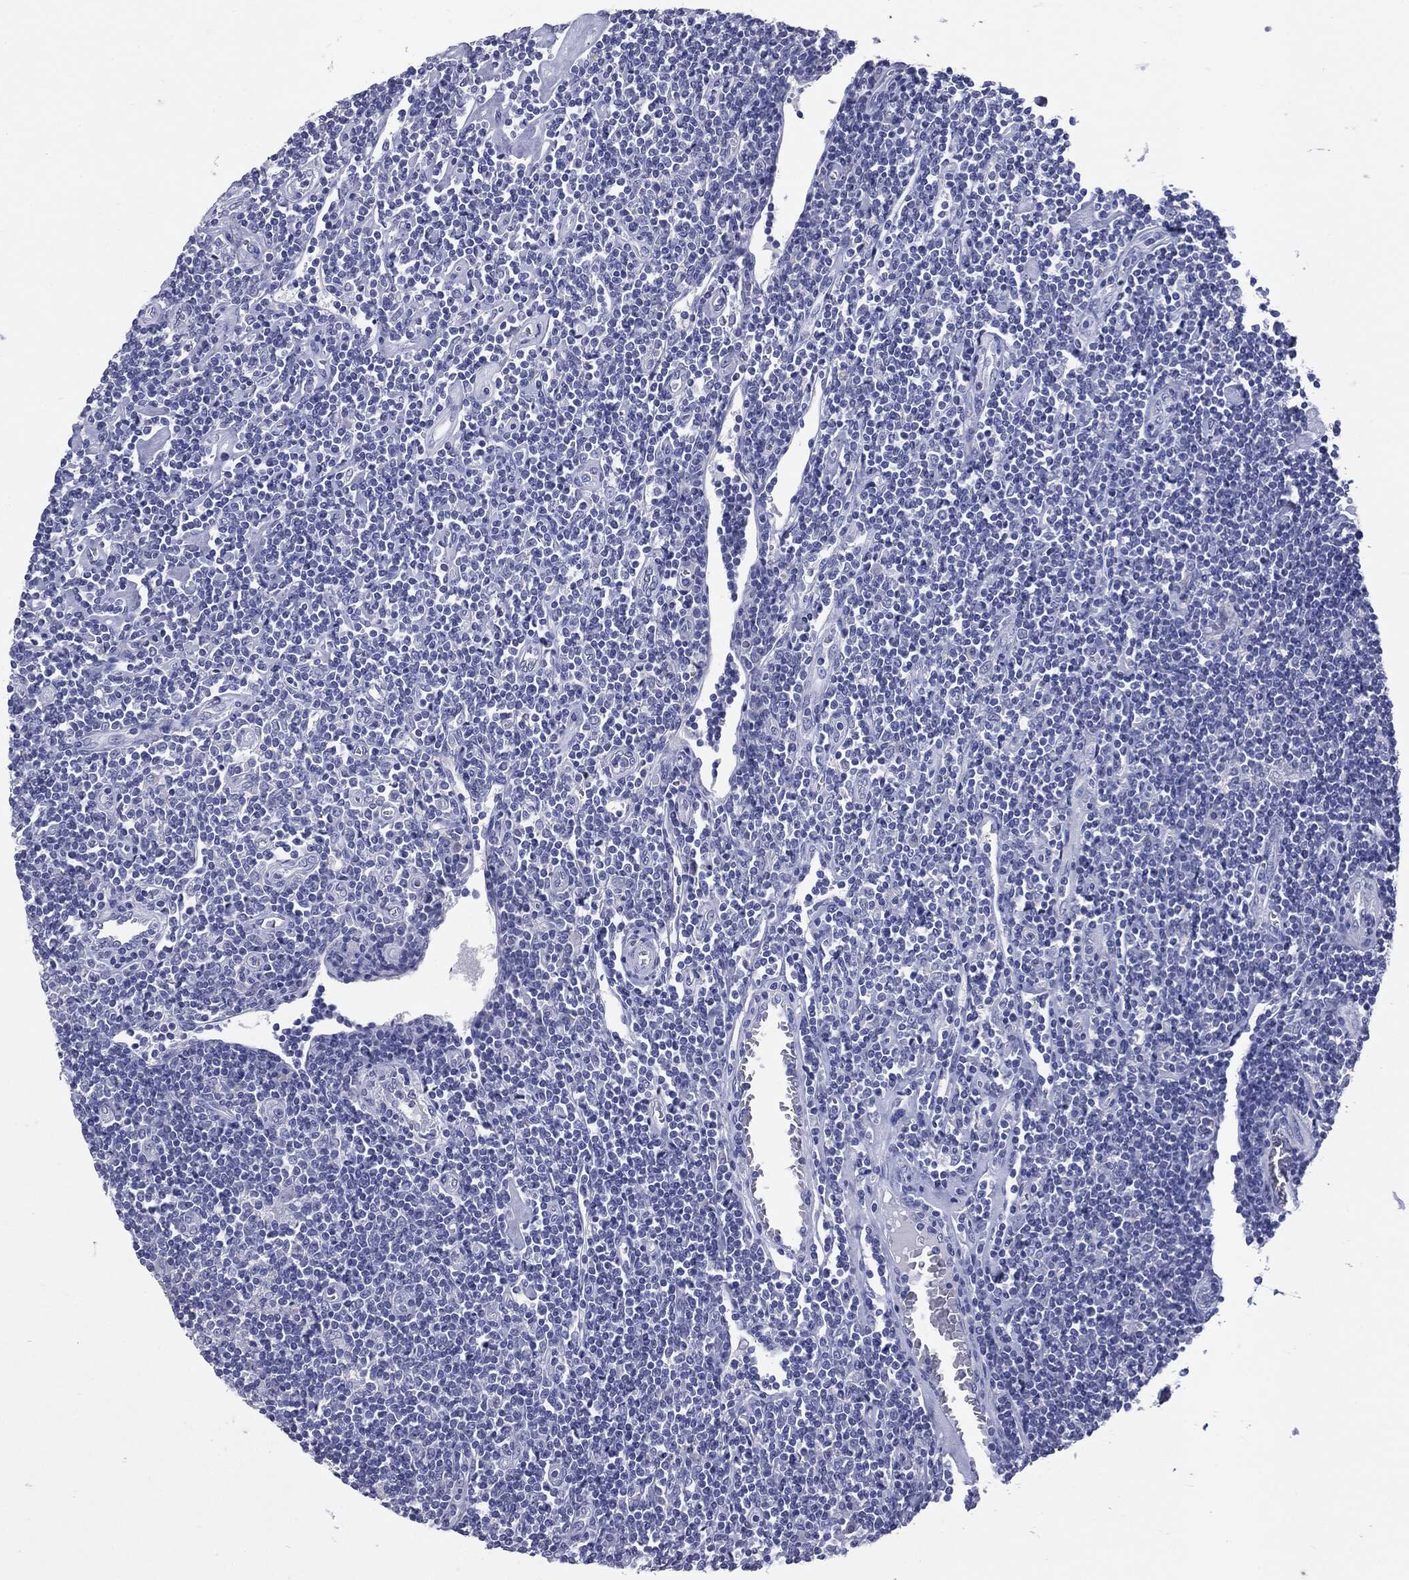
{"staining": {"intensity": "negative", "quantity": "none", "location": "none"}, "tissue": "lymphoma", "cell_type": "Tumor cells", "image_type": "cancer", "snomed": [{"axis": "morphology", "description": "Hodgkin's disease, NOS"}, {"axis": "topography", "description": "Lymph node"}], "caption": "This image is of Hodgkin's disease stained with IHC to label a protein in brown with the nuclei are counter-stained blue. There is no positivity in tumor cells.", "gene": "TSHB", "patient": {"sex": "male", "age": 40}}